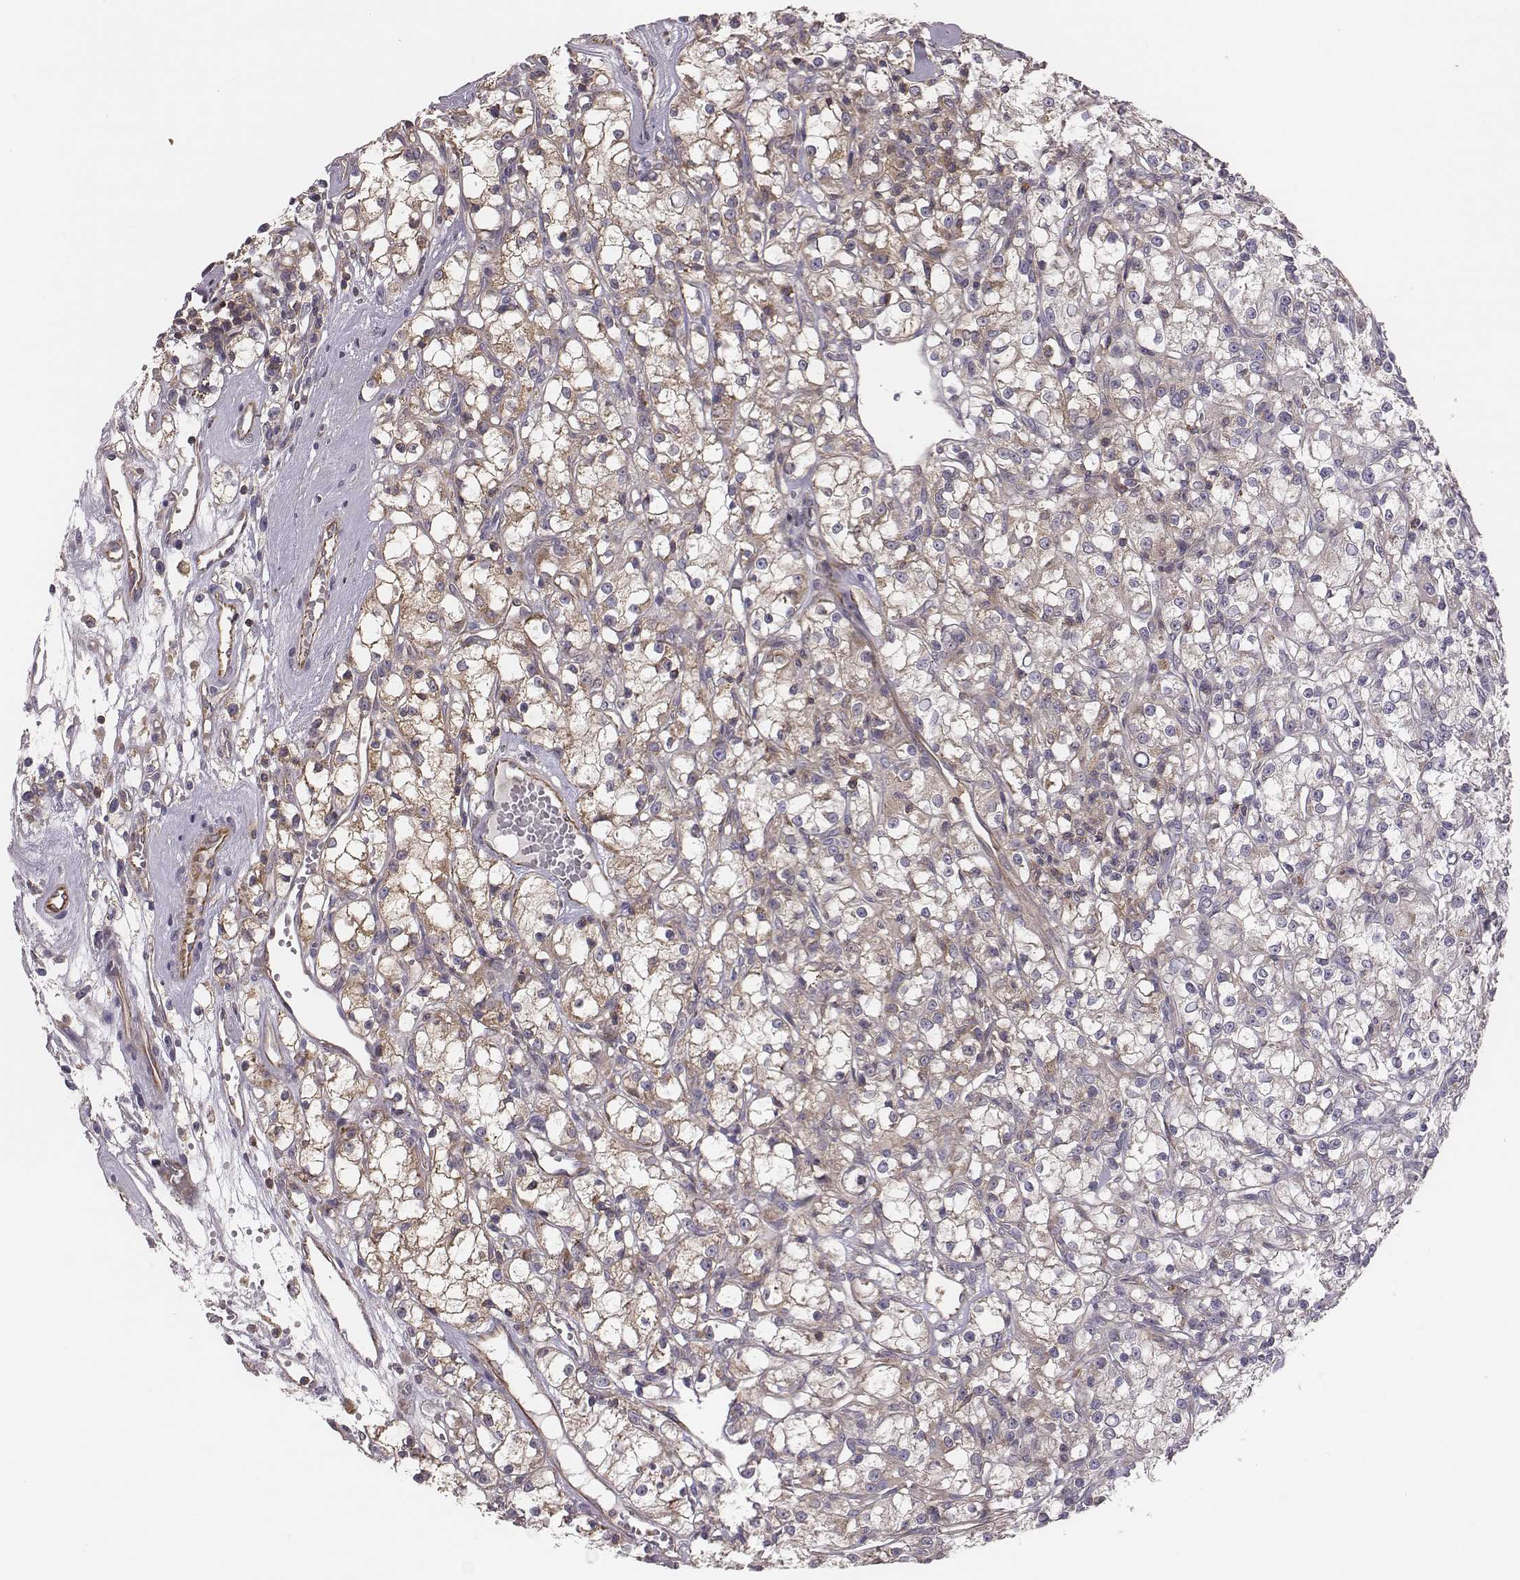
{"staining": {"intensity": "weak", "quantity": "25%-75%", "location": "cytoplasmic/membranous"}, "tissue": "renal cancer", "cell_type": "Tumor cells", "image_type": "cancer", "snomed": [{"axis": "morphology", "description": "Adenocarcinoma, NOS"}, {"axis": "topography", "description": "Kidney"}], "caption": "Human renal cancer (adenocarcinoma) stained with a protein marker displays weak staining in tumor cells.", "gene": "CAD", "patient": {"sex": "female", "age": 59}}